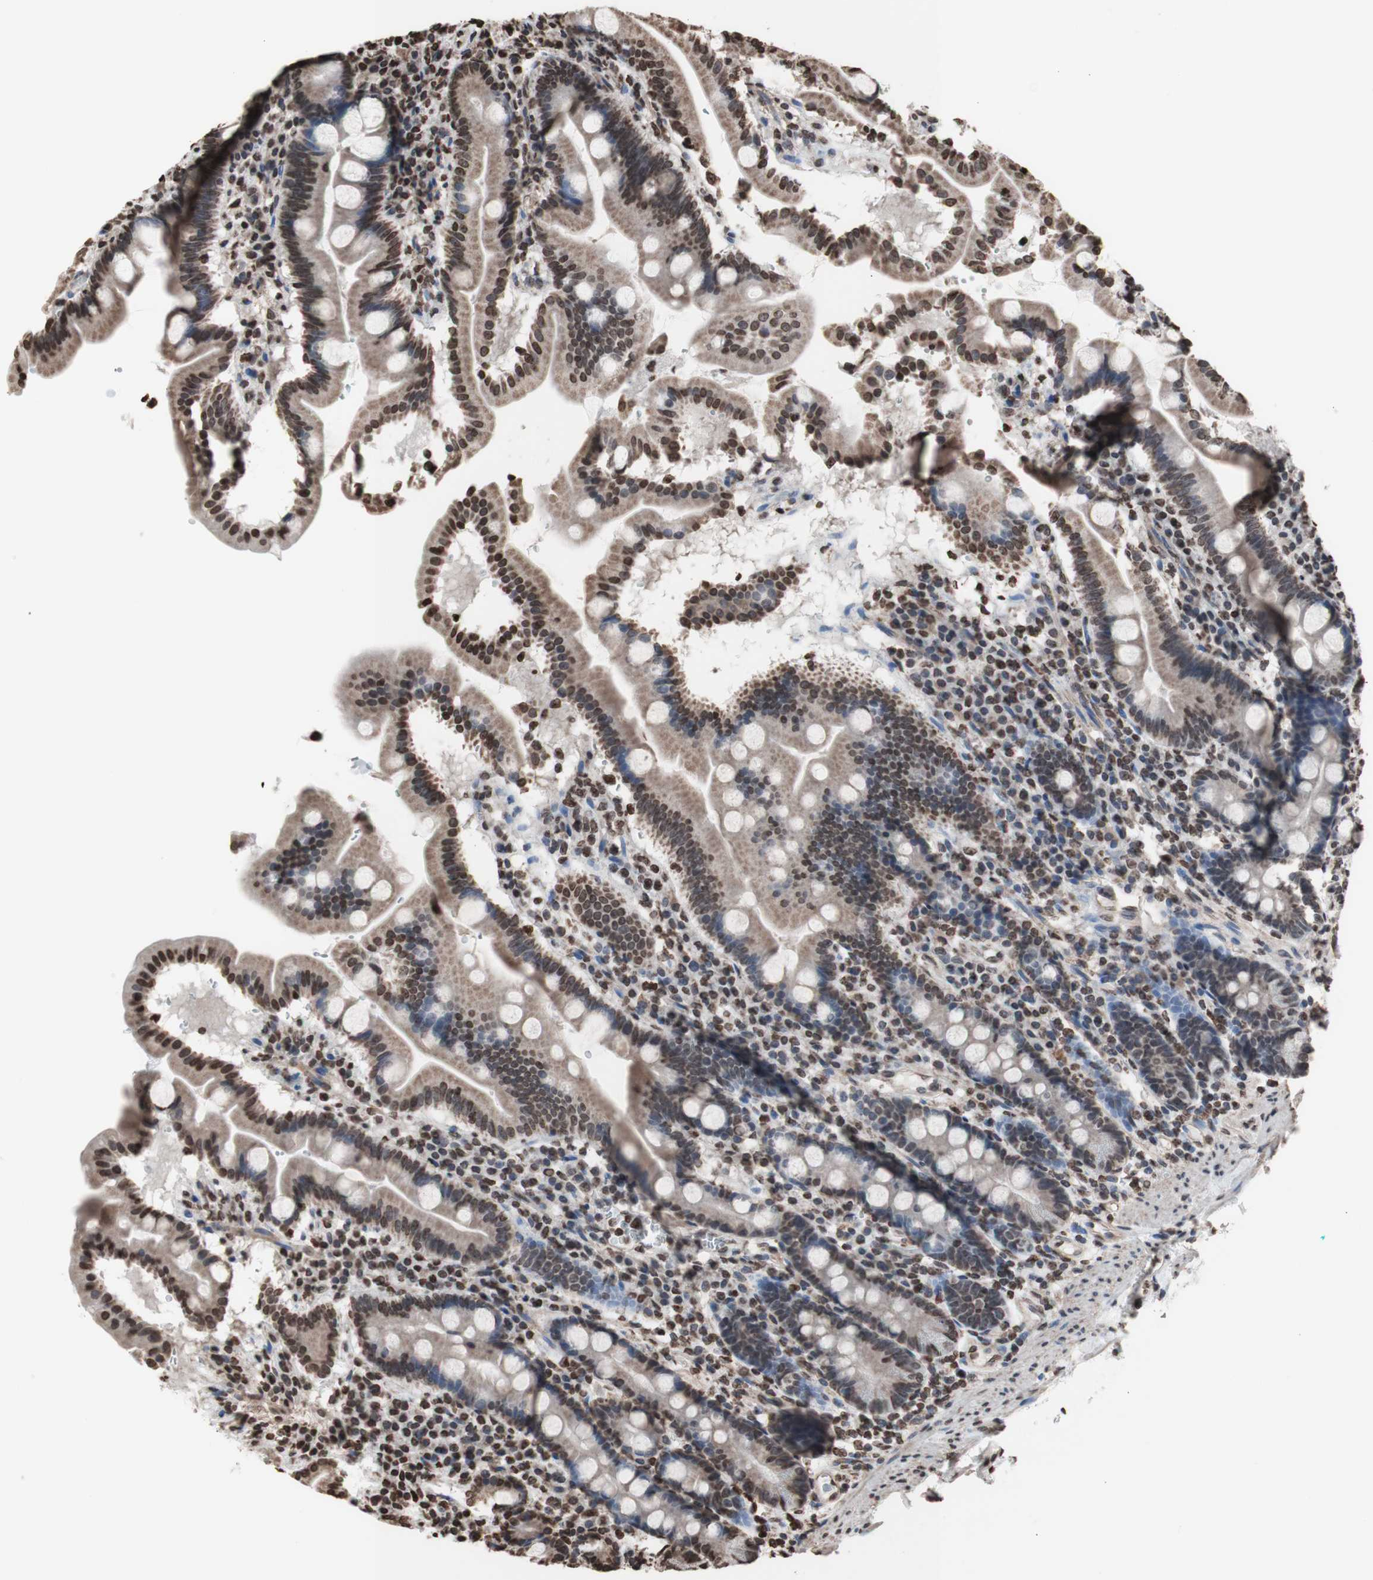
{"staining": {"intensity": "moderate", "quantity": ">75%", "location": "nuclear"}, "tissue": "duodenum", "cell_type": "Glandular cells", "image_type": "normal", "snomed": [{"axis": "morphology", "description": "Normal tissue, NOS"}, {"axis": "topography", "description": "Duodenum"}], "caption": "Immunohistochemical staining of normal duodenum demonstrates >75% levels of moderate nuclear protein positivity in approximately >75% of glandular cells.", "gene": "SNAI2", "patient": {"sex": "male", "age": 50}}